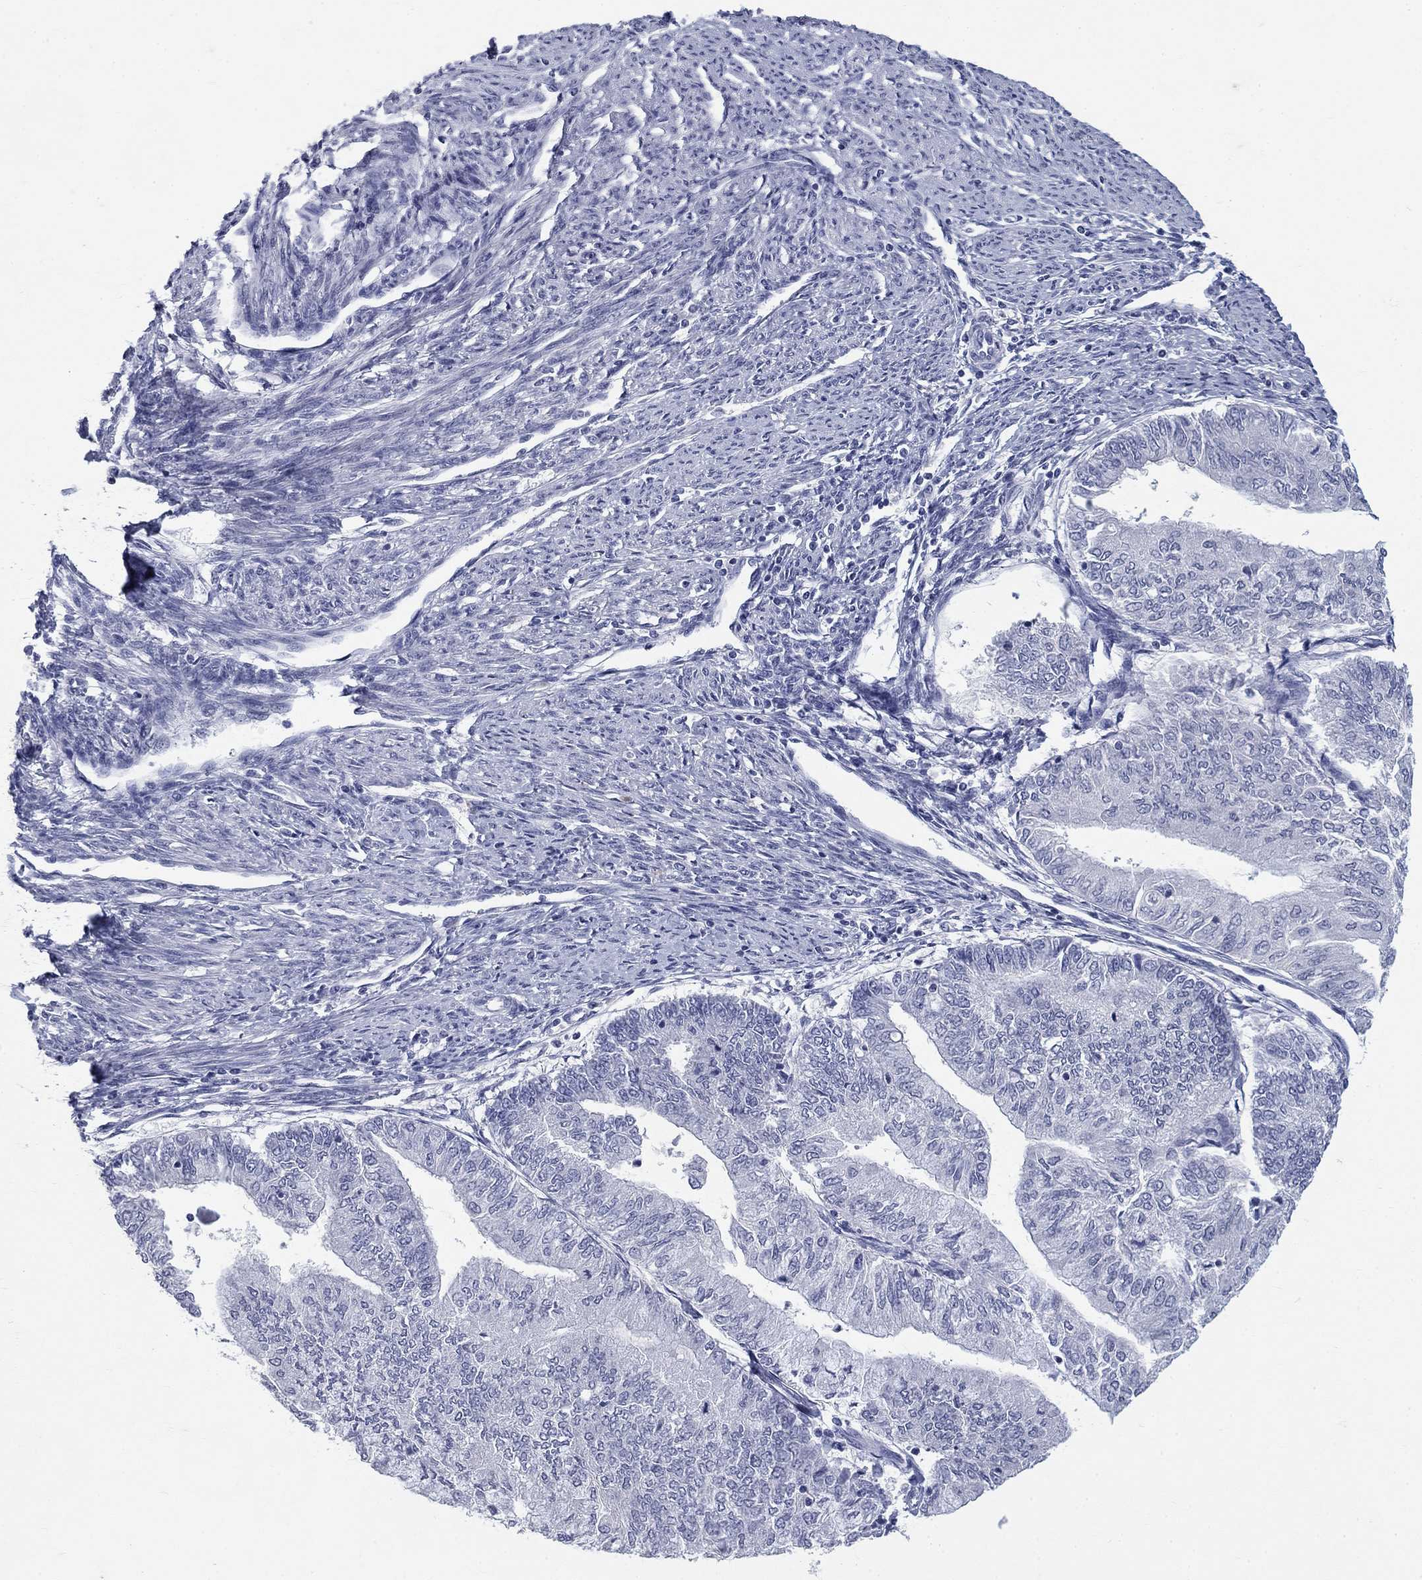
{"staining": {"intensity": "negative", "quantity": "none", "location": "none"}, "tissue": "endometrial cancer", "cell_type": "Tumor cells", "image_type": "cancer", "snomed": [{"axis": "morphology", "description": "Adenocarcinoma, NOS"}, {"axis": "topography", "description": "Endometrium"}], "caption": "High power microscopy histopathology image of an immunohistochemistry photomicrograph of endometrial cancer (adenocarcinoma), revealing no significant staining in tumor cells.", "gene": "ELAVL4", "patient": {"sex": "female", "age": 59}}